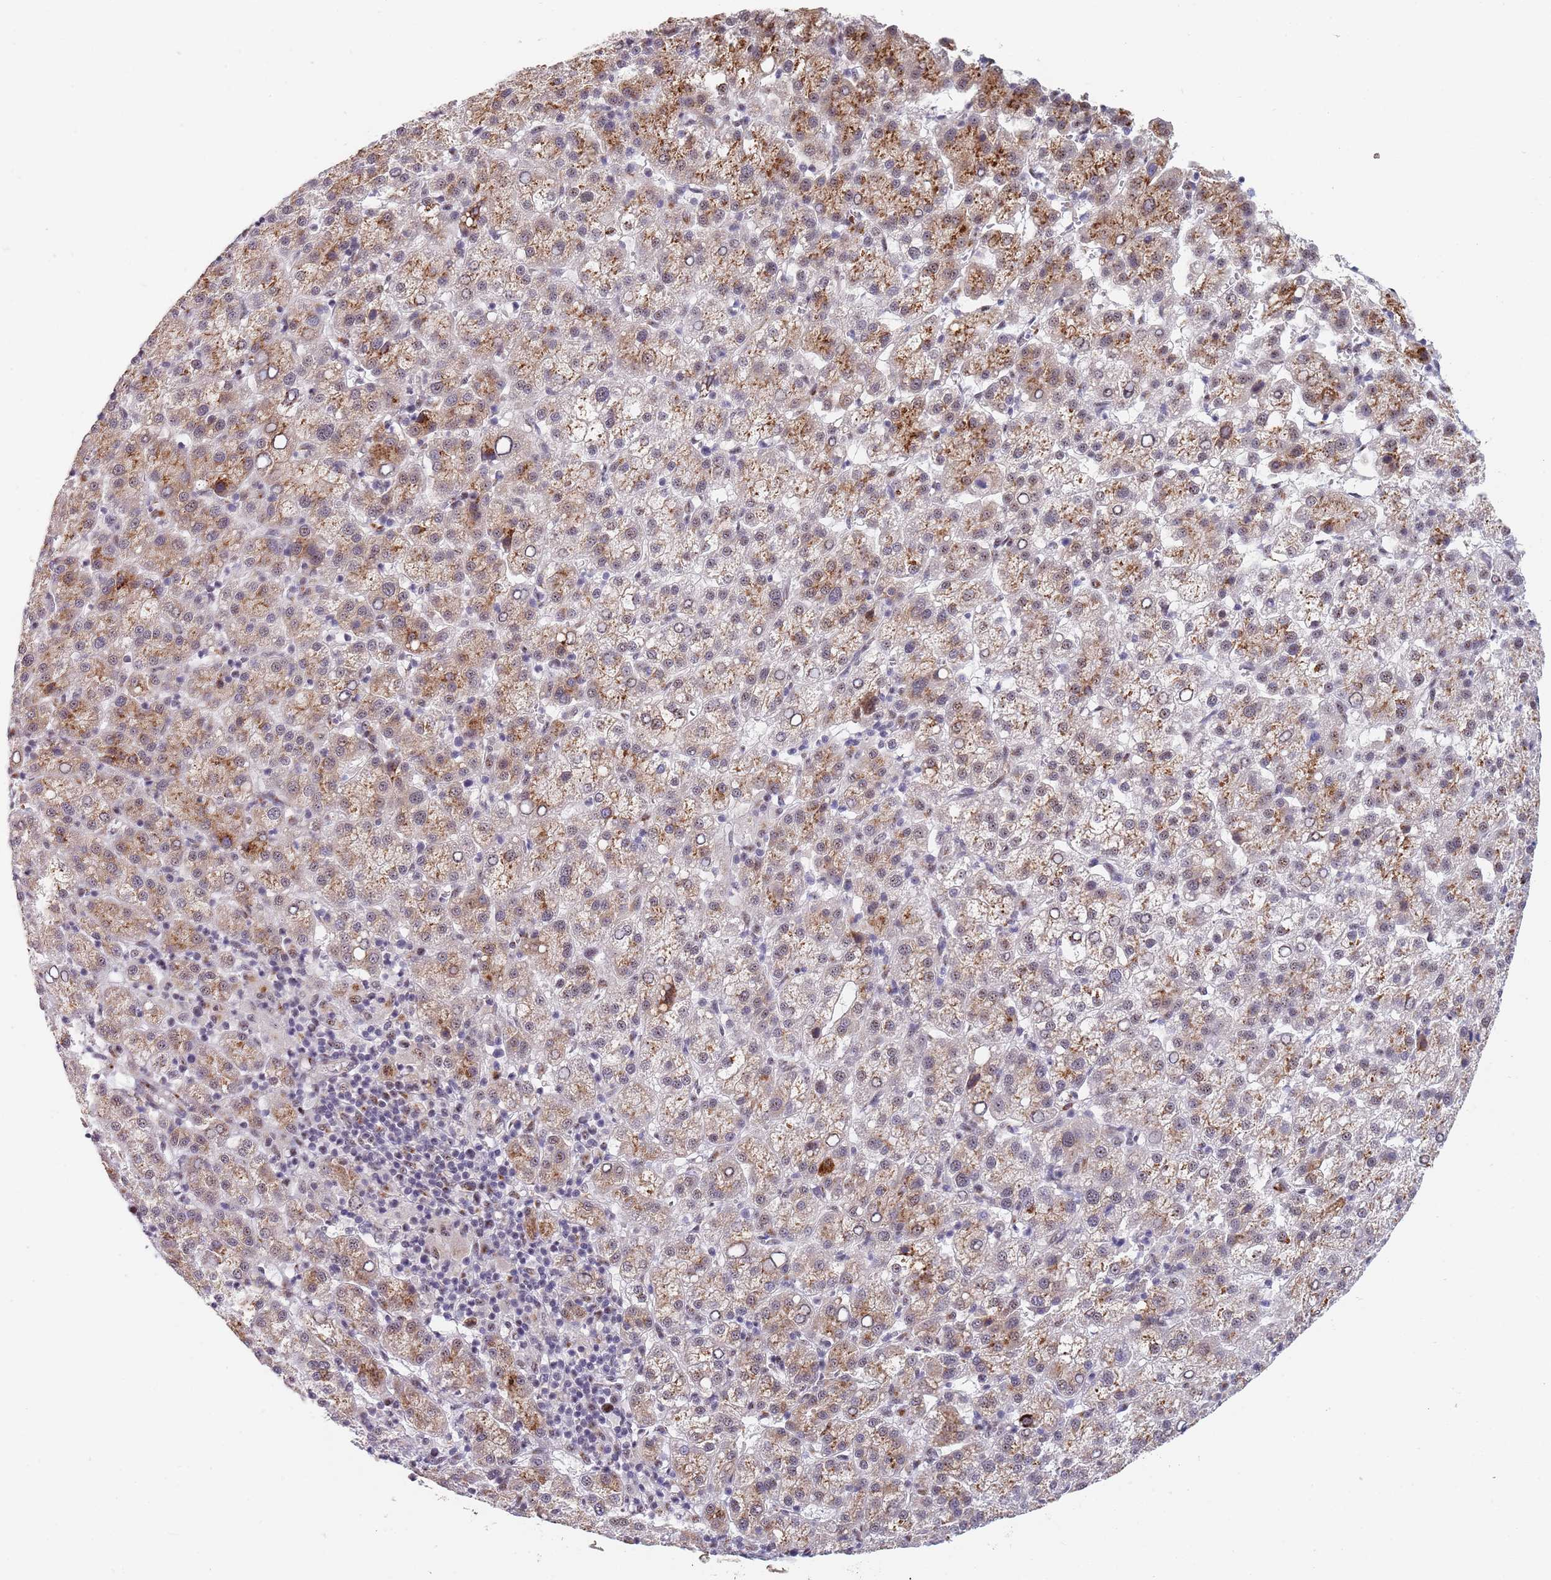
{"staining": {"intensity": "moderate", "quantity": "25%-75%", "location": "cytoplasmic/membranous"}, "tissue": "liver cancer", "cell_type": "Tumor cells", "image_type": "cancer", "snomed": [{"axis": "morphology", "description": "Carcinoma, Hepatocellular, NOS"}, {"axis": "topography", "description": "Liver"}], "caption": "A micrograph showing moderate cytoplasmic/membranous expression in approximately 25%-75% of tumor cells in liver hepatocellular carcinoma, as visualized by brown immunohistochemical staining.", "gene": "PLCL2", "patient": {"sex": "female", "age": 58}}